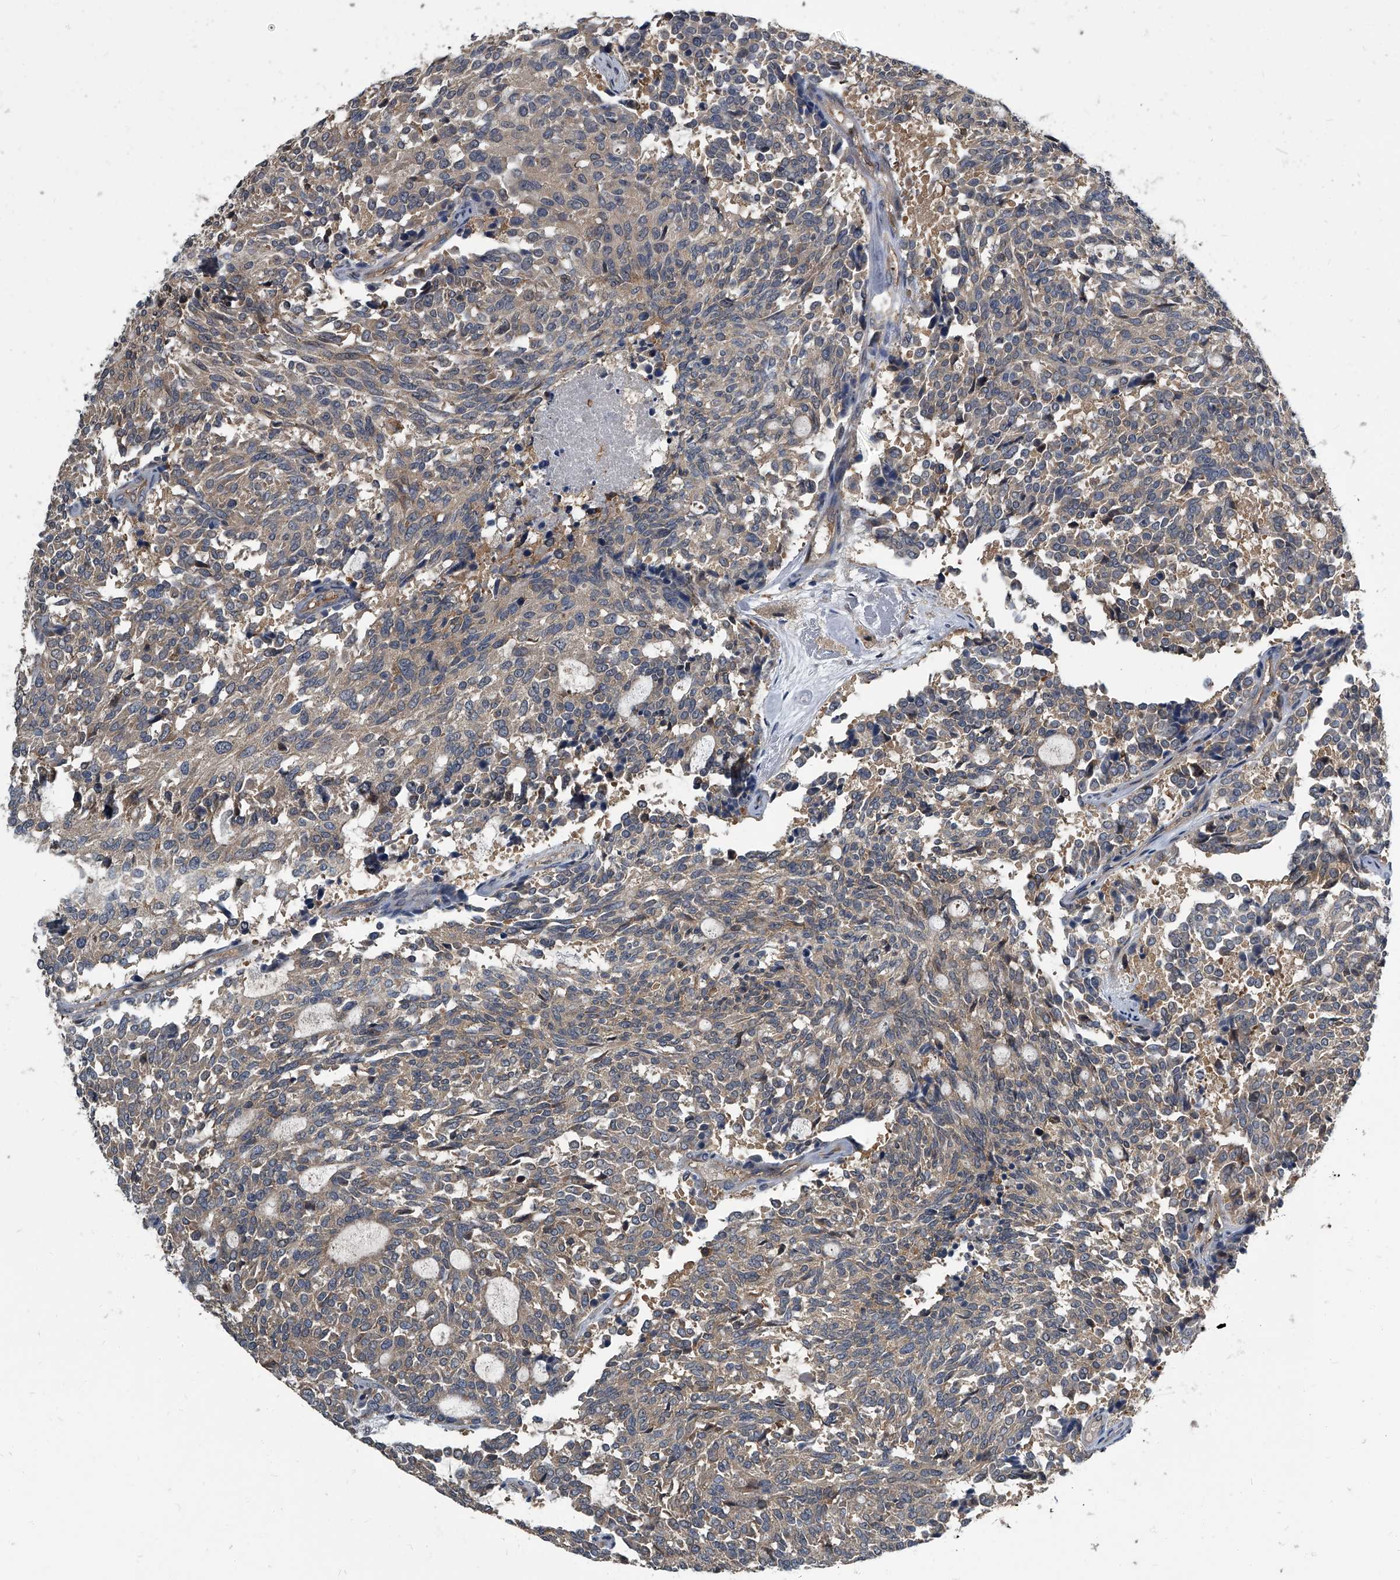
{"staining": {"intensity": "weak", "quantity": ">75%", "location": "cytoplasmic/membranous"}, "tissue": "carcinoid", "cell_type": "Tumor cells", "image_type": "cancer", "snomed": [{"axis": "morphology", "description": "Carcinoid, malignant, NOS"}, {"axis": "topography", "description": "Pancreas"}], "caption": "A micrograph showing weak cytoplasmic/membranous positivity in about >75% of tumor cells in malignant carcinoid, as visualized by brown immunohistochemical staining.", "gene": "CDV3", "patient": {"sex": "female", "age": 54}}